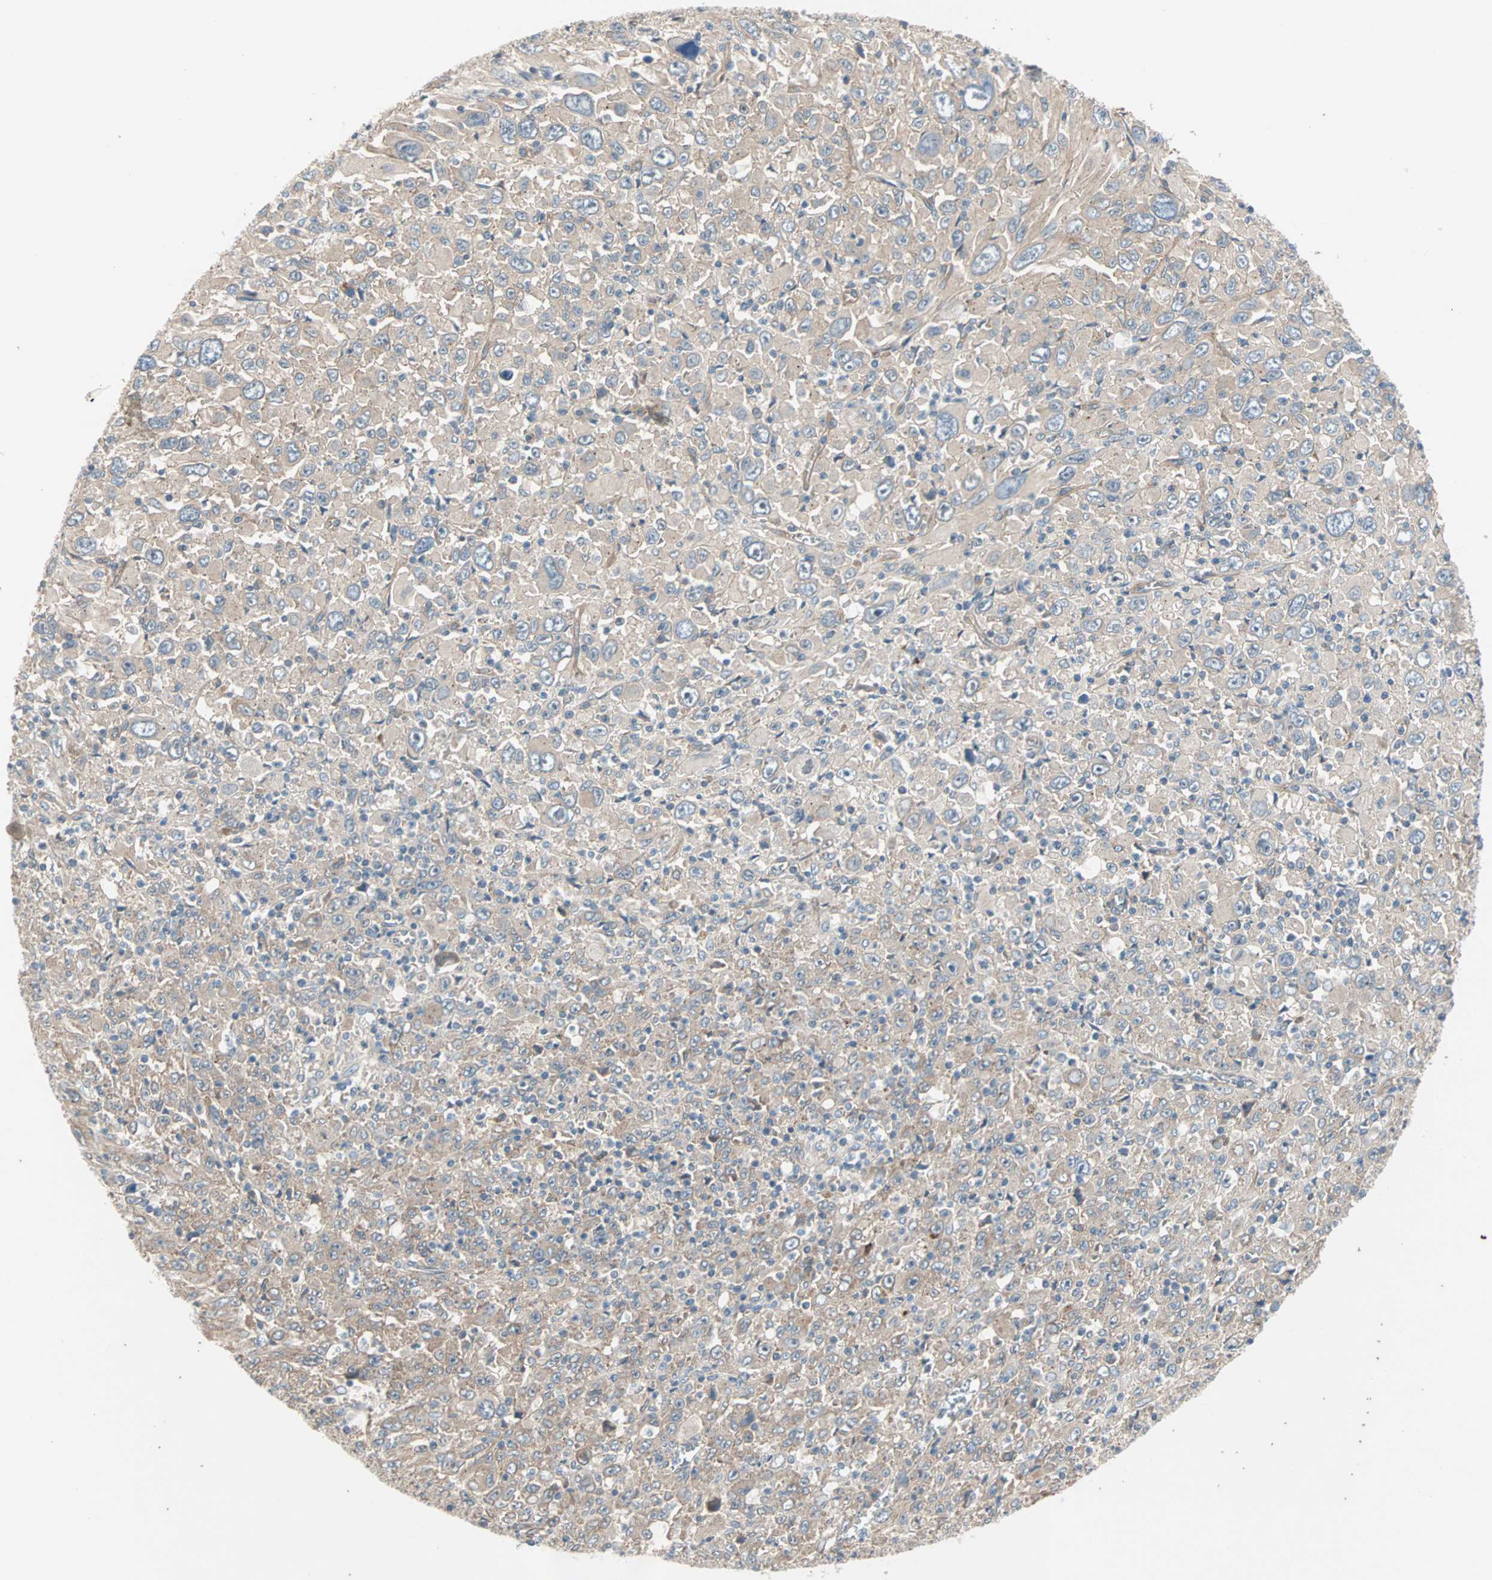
{"staining": {"intensity": "weak", "quantity": "25%-75%", "location": "cytoplasmic/membranous"}, "tissue": "melanoma", "cell_type": "Tumor cells", "image_type": "cancer", "snomed": [{"axis": "morphology", "description": "Malignant melanoma, Metastatic site"}, {"axis": "topography", "description": "Skin"}], "caption": "Immunohistochemistry staining of malignant melanoma (metastatic site), which reveals low levels of weak cytoplasmic/membranous expression in about 25%-75% of tumor cells indicating weak cytoplasmic/membranous protein staining. The staining was performed using DAB (3,3'-diaminobenzidine) (brown) for protein detection and nuclei were counterstained in hematoxylin (blue).", "gene": "PDE8A", "patient": {"sex": "female", "age": 56}}